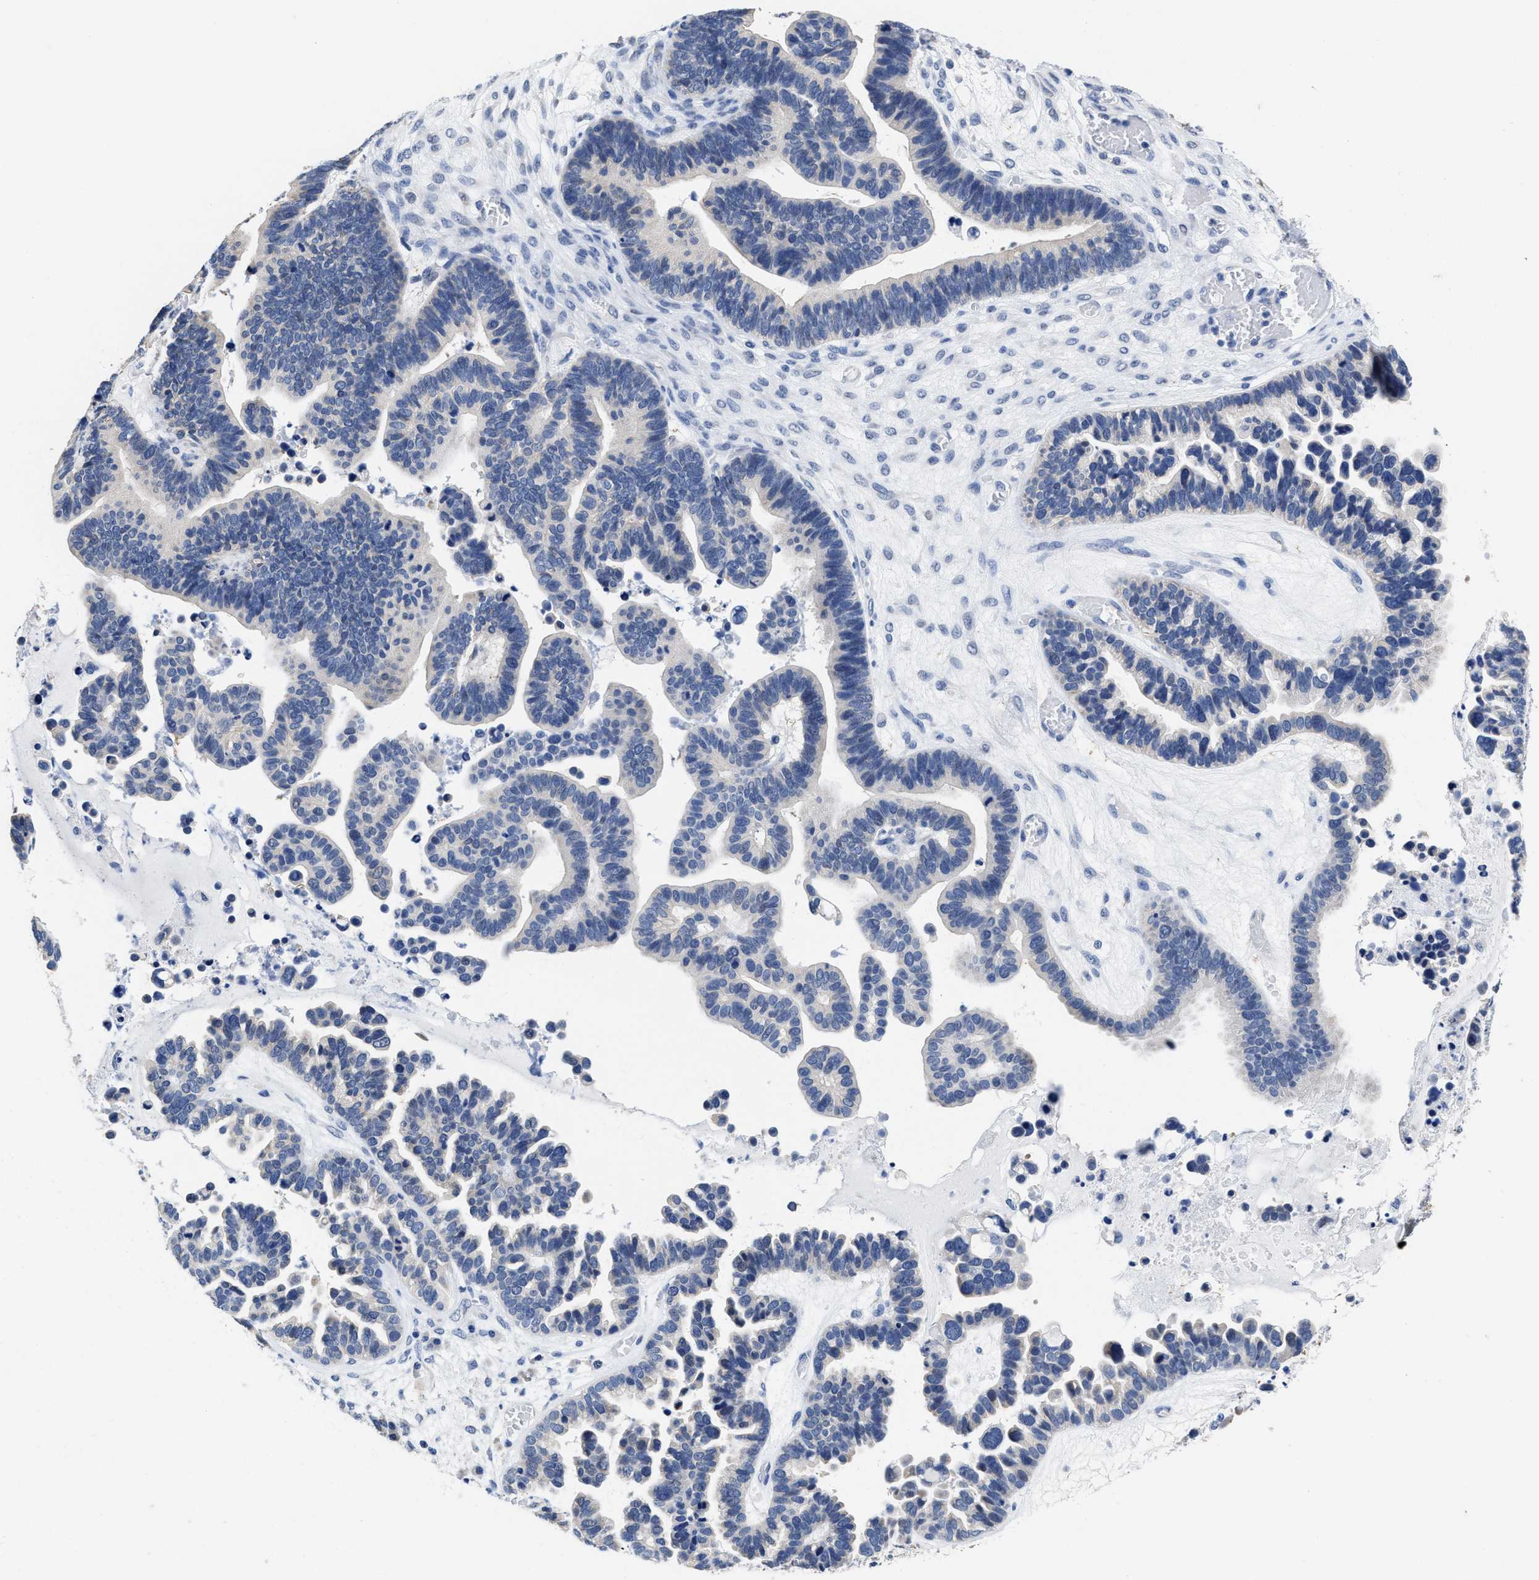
{"staining": {"intensity": "negative", "quantity": "none", "location": "none"}, "tissue": "ovarian cancer", "cell_type": "Tumor cells", "image_type": "cancer", "snomed": [{"axis": "morphology", "description": "Cystadenocarcinoma, serous, NOS"}, {"axis": "topography", "description": "Ovary"}], "caption": "A histopathology image of ovarian cancer stained for a protein shows no brown staining in tumor cells.", "gene": "HOOK1", "patient": {"sex": "female", "age": 56}}